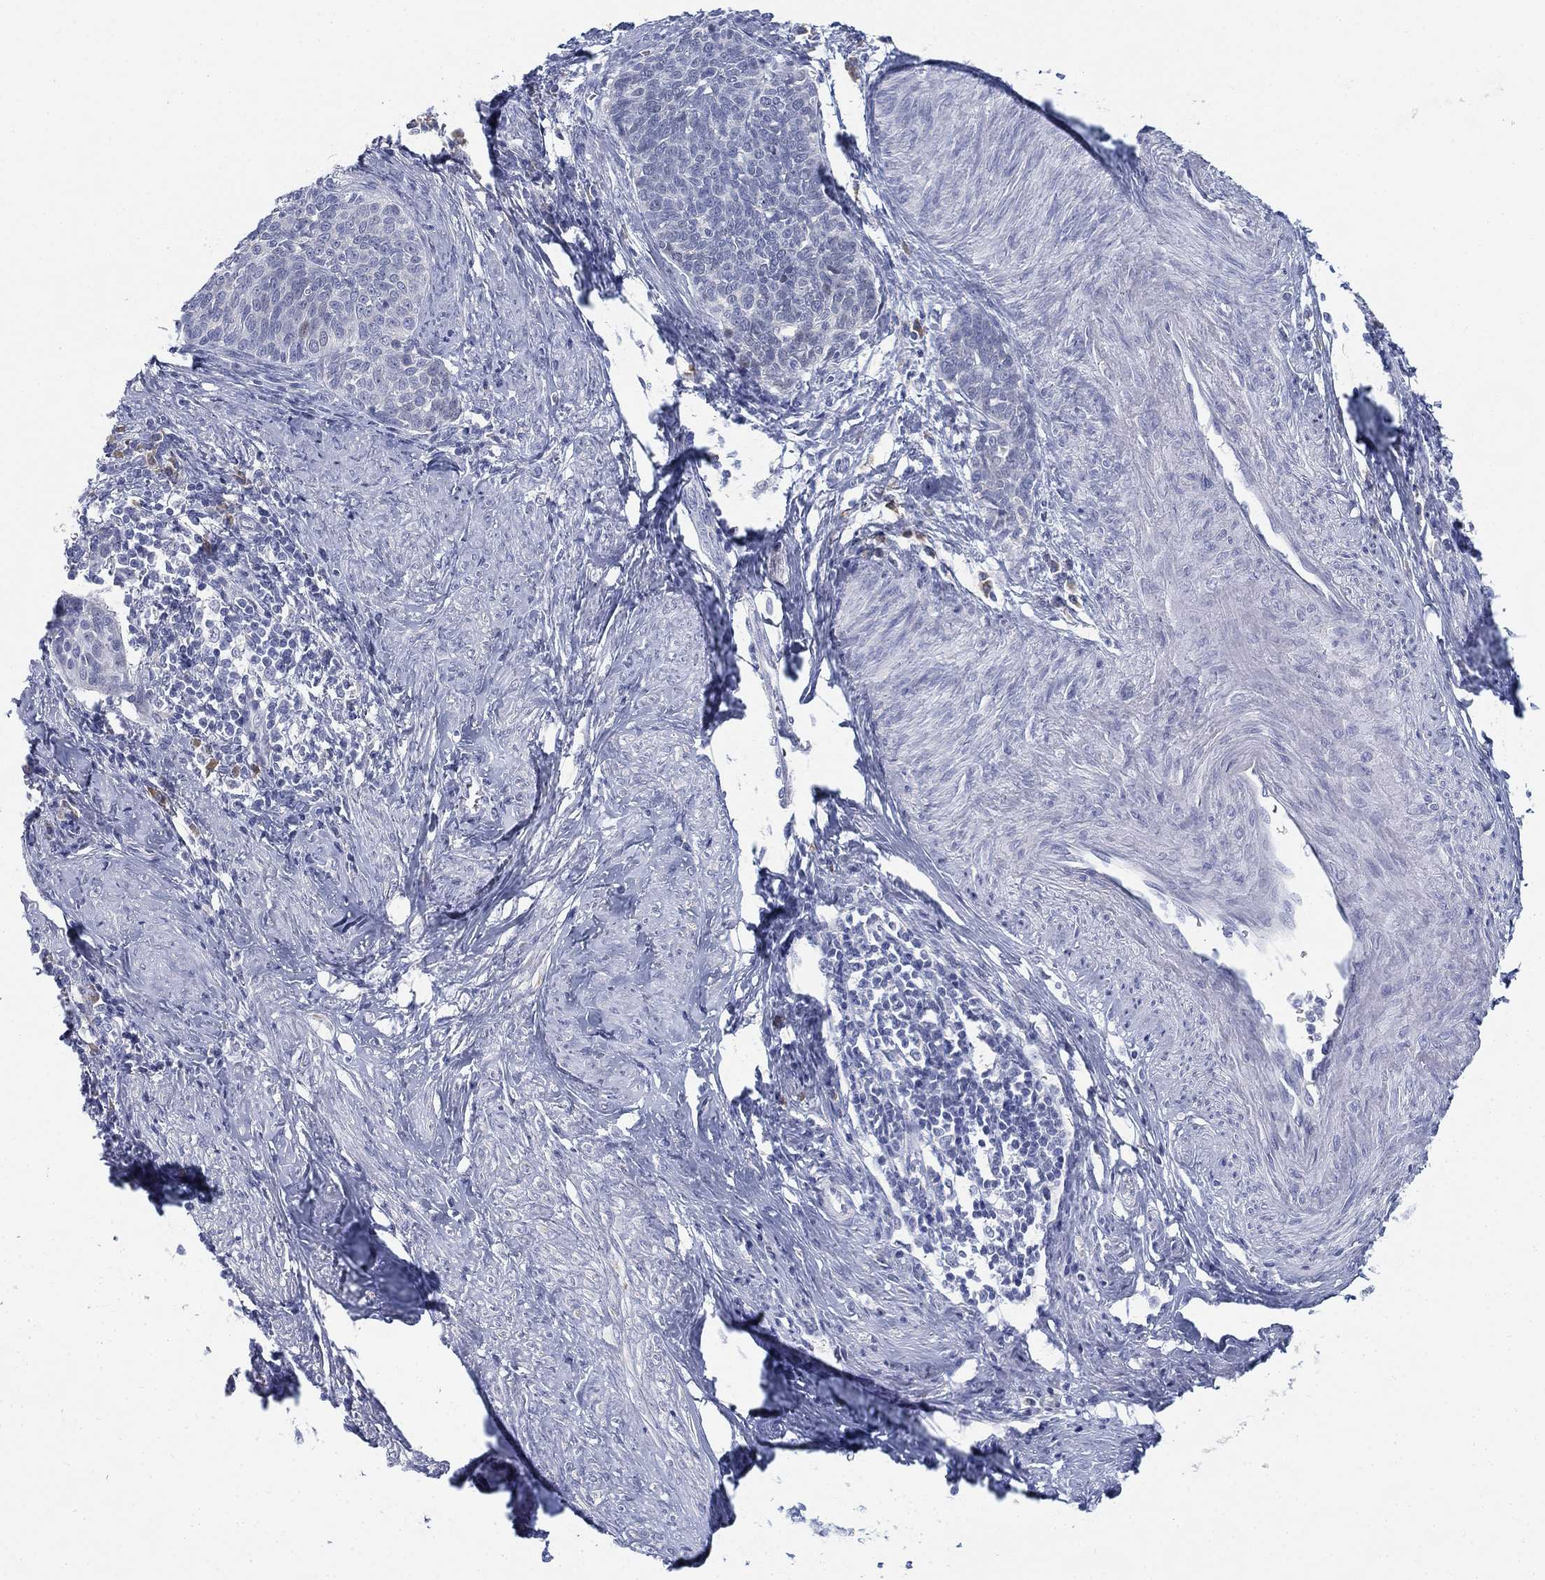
{"staining": {"intensity": "negative", "quantity": "none", "location": "none"}, "tissue": "cervical cancer", "cell_type": "Tumor cells", "image_type": "cancer", "snomed": [{"axis": "morphology", "description": "Normal tissue, NOS"}, {"axis": "morphology", "description": "Squamous cell carcinoma, NOS"}, {"axis": "topography", "description": "Cervix"}], "caption": "There is no significant positivity in tumor cells of squamous cell carcinoma (cervical).", "gene": "GCNA", "patient": {"sex": "female", "age": 39}}